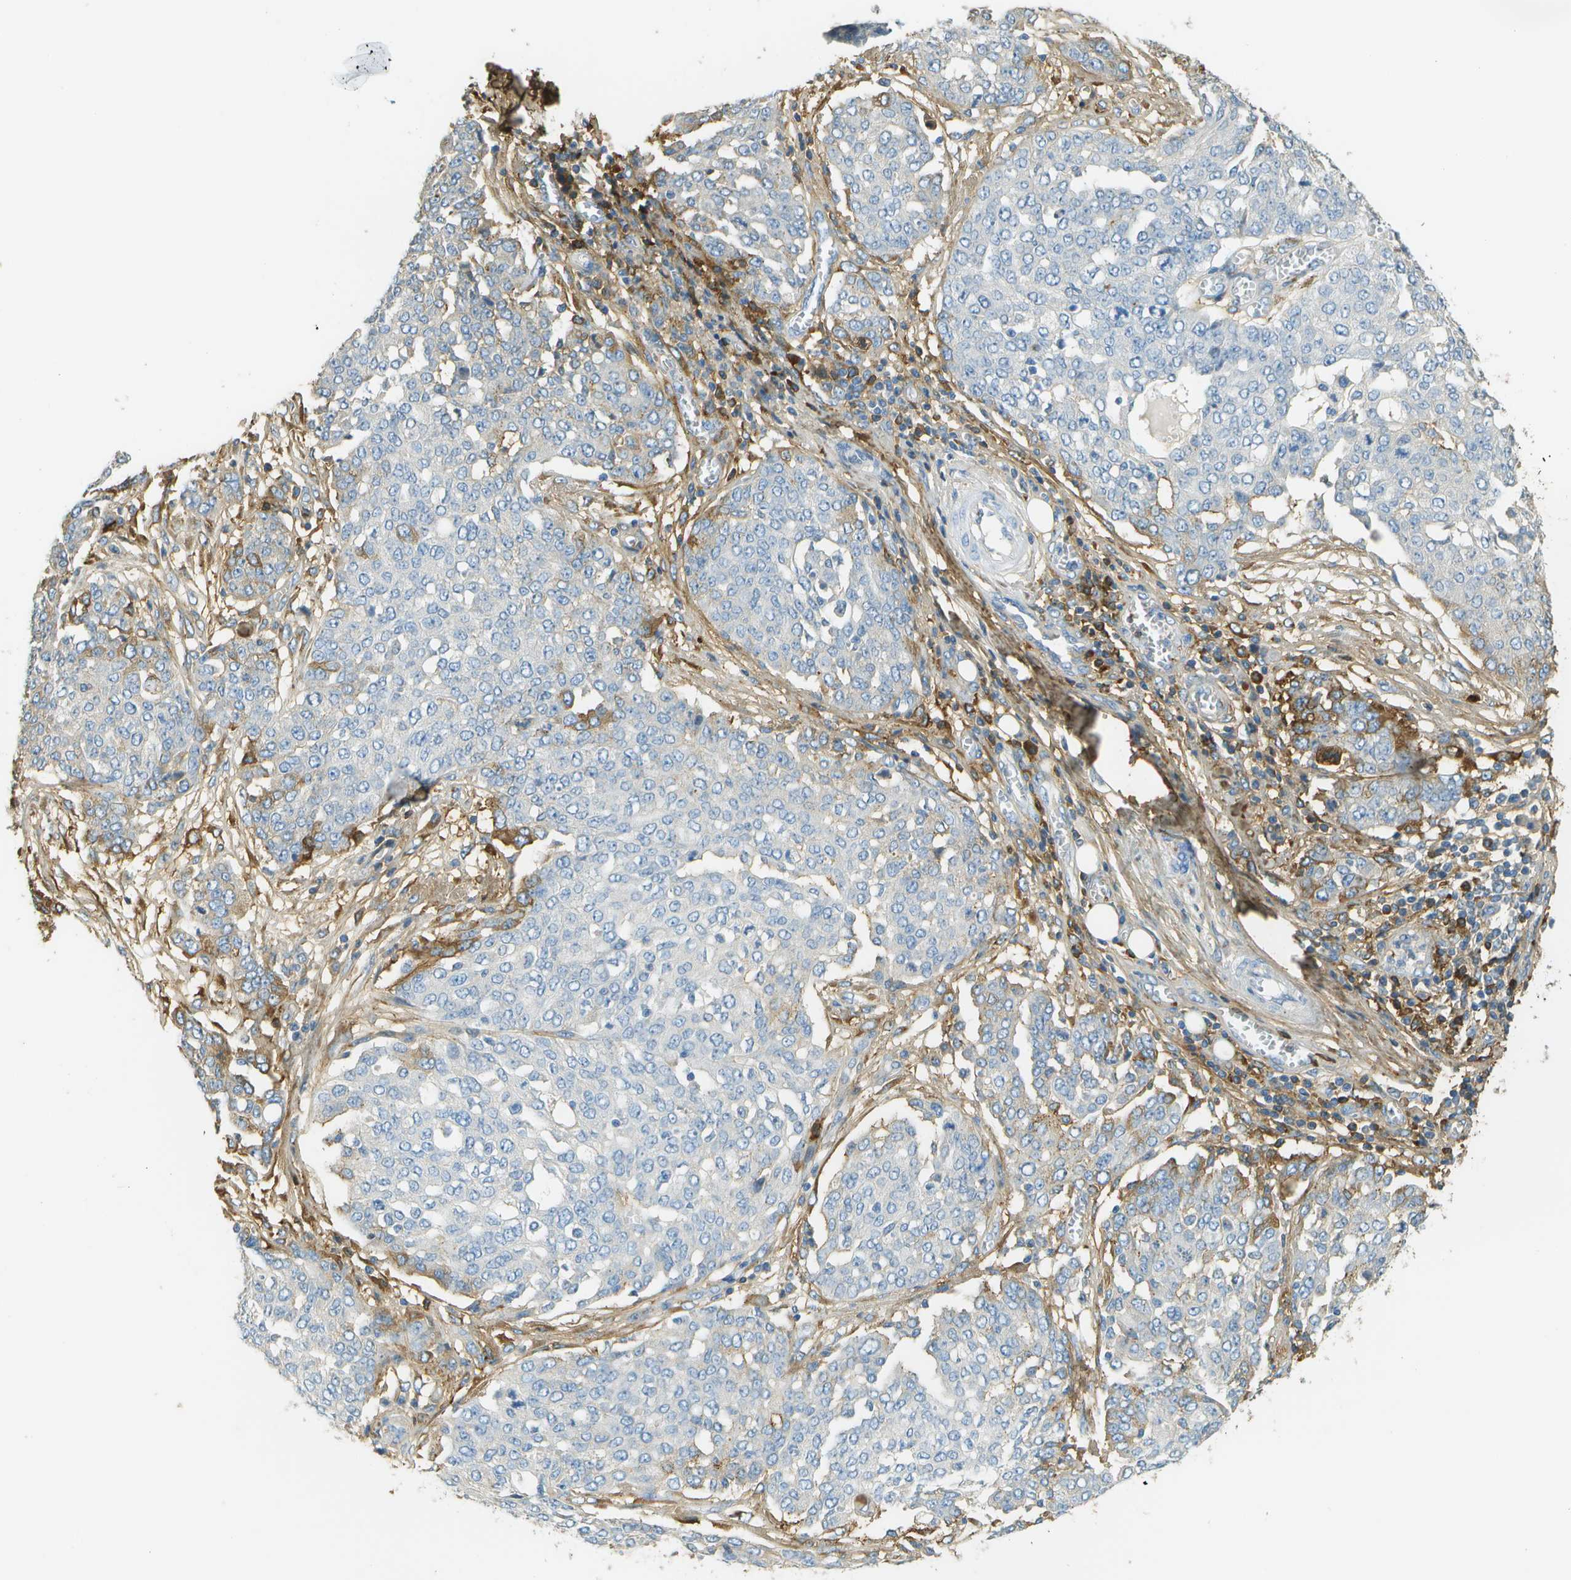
{"staining": {"intensity": "negative", "quantity": "none", "location": "none"}, "tissue": "ovarian cancer", "cell_type": "Tumor cells", "image_type": "cancer", "snomed": [{"axis": "morphology", "description": "Cystadenocarcinoma, serous, NOS"}, {"axis": "topography", "description": "Soft tissue"}, {"axis": "topography", "description": "Ovary"}], "caption": "Histopathology image shows no significant protein staining in tumor cells of serous cystadenocarcinoma (ovarian). (Stains: DAB immunohistochemistry with hematoxylin counter stain, Microscopy: brightfield microscopy at high magnification).", "gene": "DCN", "patient": {"sex": "female", "age": 57}}